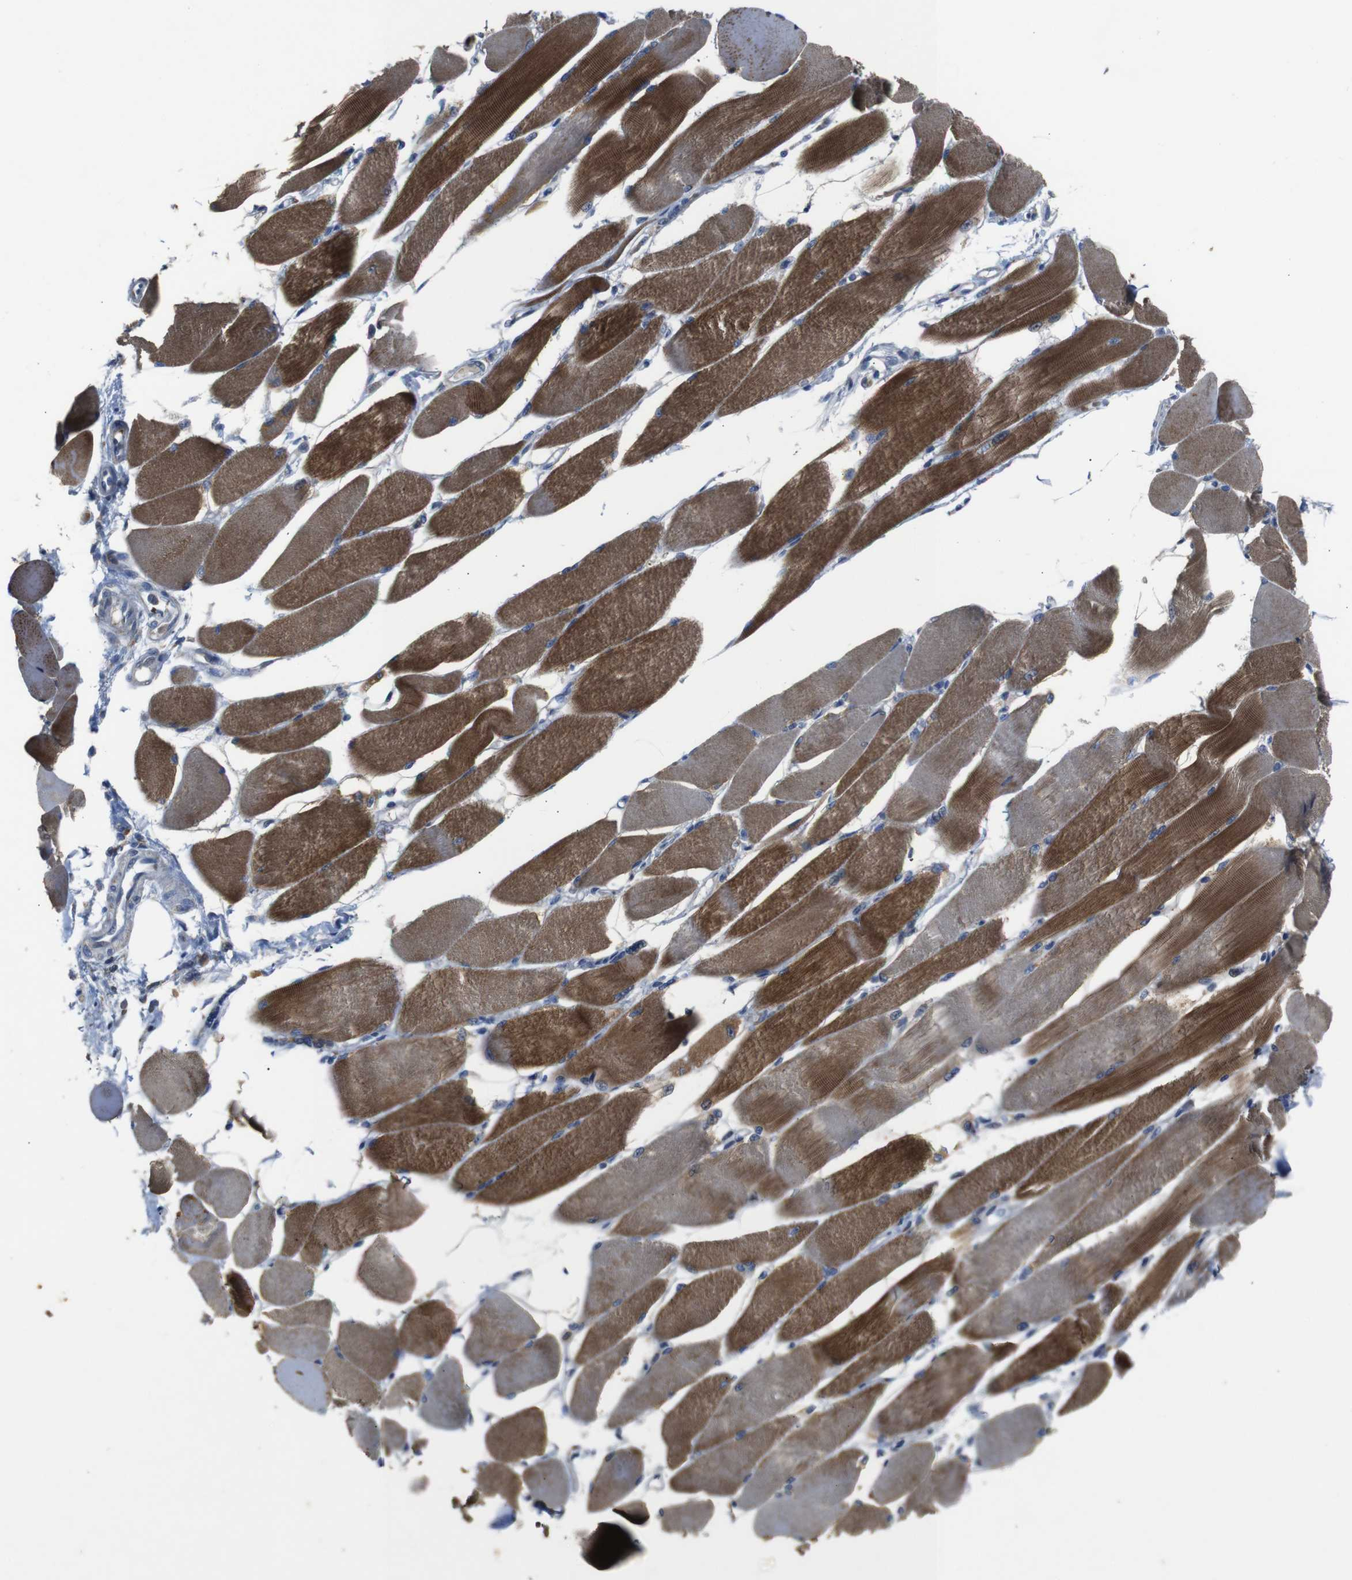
{"staining": {"intensity": "moderate", "quantity": ">75%", "location": "cytoplasmic/membranous"}, "tissue": "skeletal muscle", "cell_type": "Myocytes", "image_type": "normal", "snomed": [{"axis": "morphology", "description": "Normal tissue, NOS"}, {"axis": "topography", "description": "Skeletal muscle"}, {"axis": "topography", "description": "Peripheral nerve tissue"}], "caption": "Skeletal muscle stained with immunohistochemistry (IHC) reveals moderate cytoplasmic/membranous positivity in approximately >75% of myocytes. (IHC, brightfield microscopy, high magnification).", "gene": "CHST10", "patient": {"sex": "female", "age": 84}}